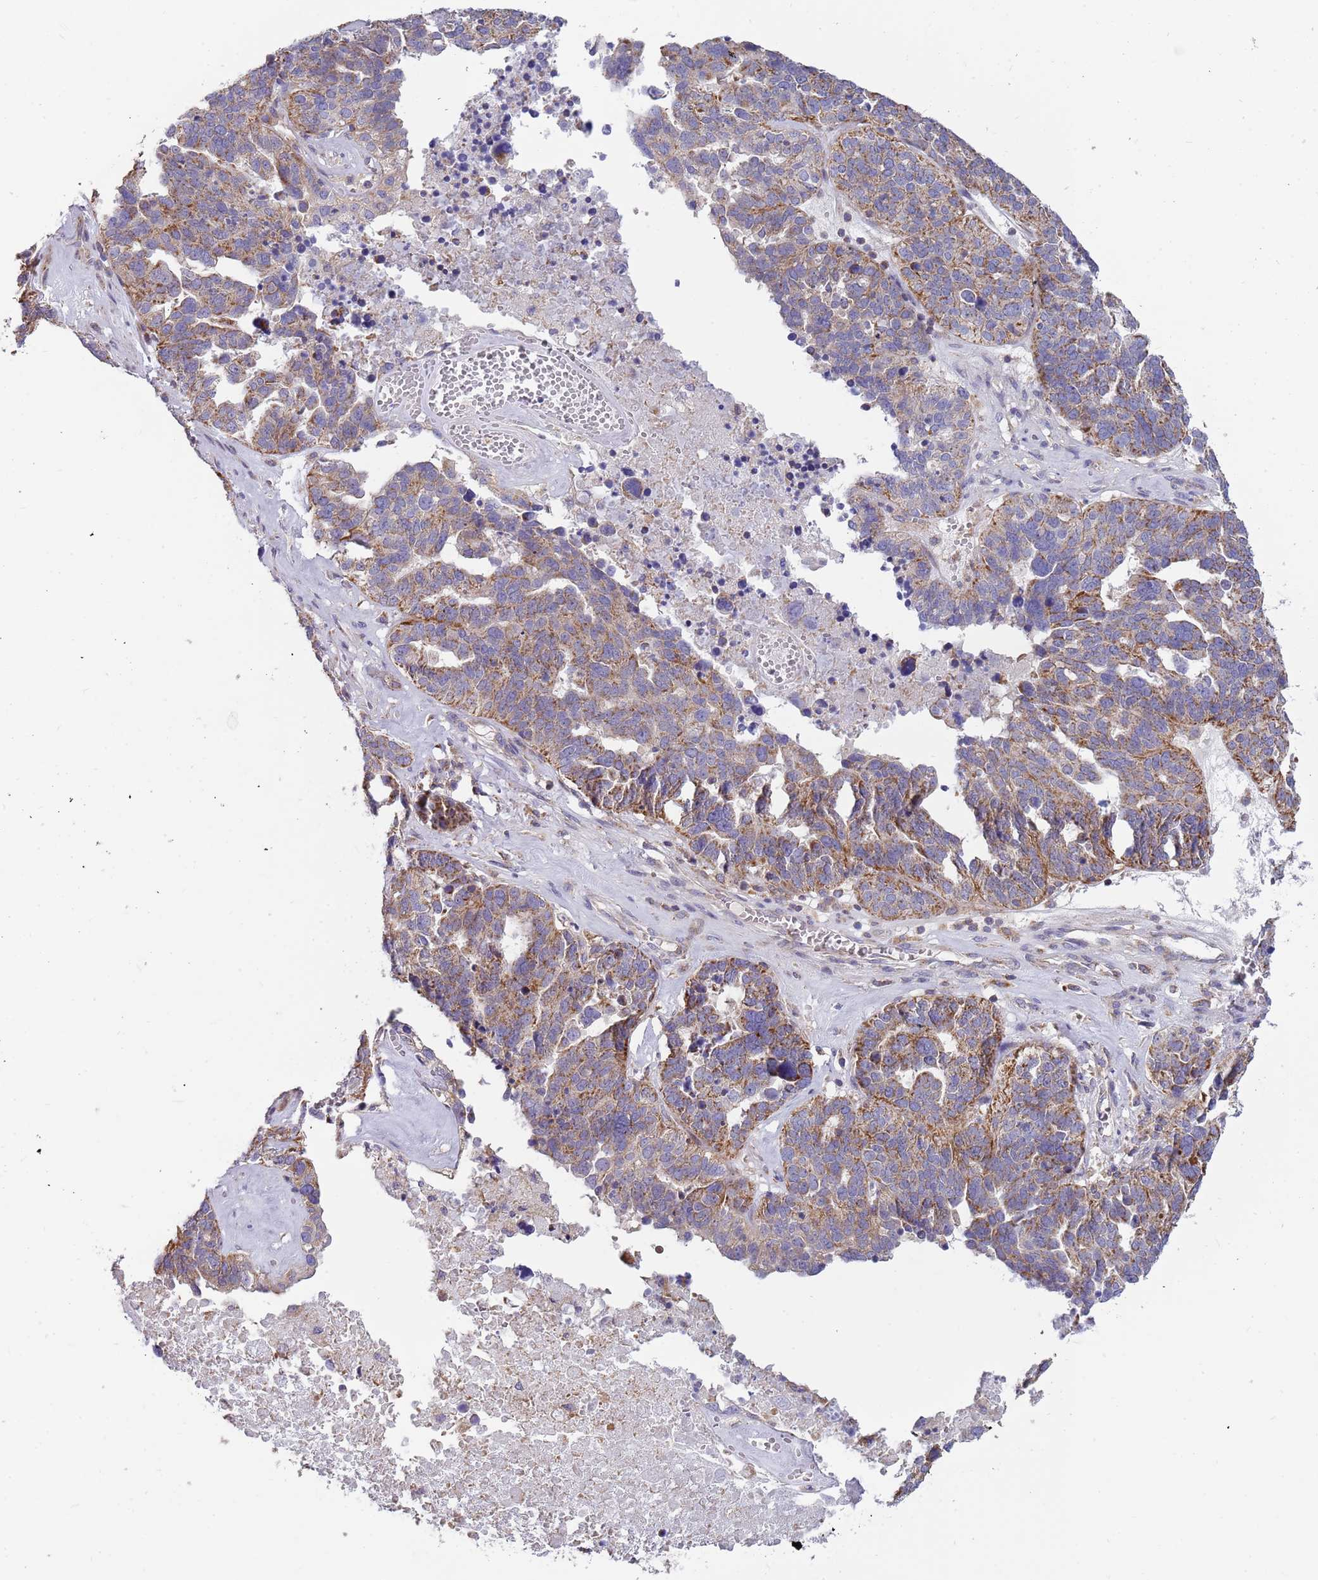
{"staining": {"intensity": "moderate", "quantity": ">75%", "location": "cytoplasmic/membranous"}, "tissue": "ovarian cancer", "cell_type": "Tumor cells", "image_type": "cancer", "snomed": [{"axis": "morphology", "description": "Cystadenocarcinoma, serous, NOS"}, {"axis": "topography", "description": "Ovary"}], "caption": "This micrograph shows ovarian serous cystadenocarcinoma stained with immunohistochemistry to label a protein in brown. The cytoplasmic/membranous of tumor cells show moderate positivity for the protein. Nuclei are counter-stained blue.", "gene": "IRS4", "patient": {"sex": "female", "age": 59}}